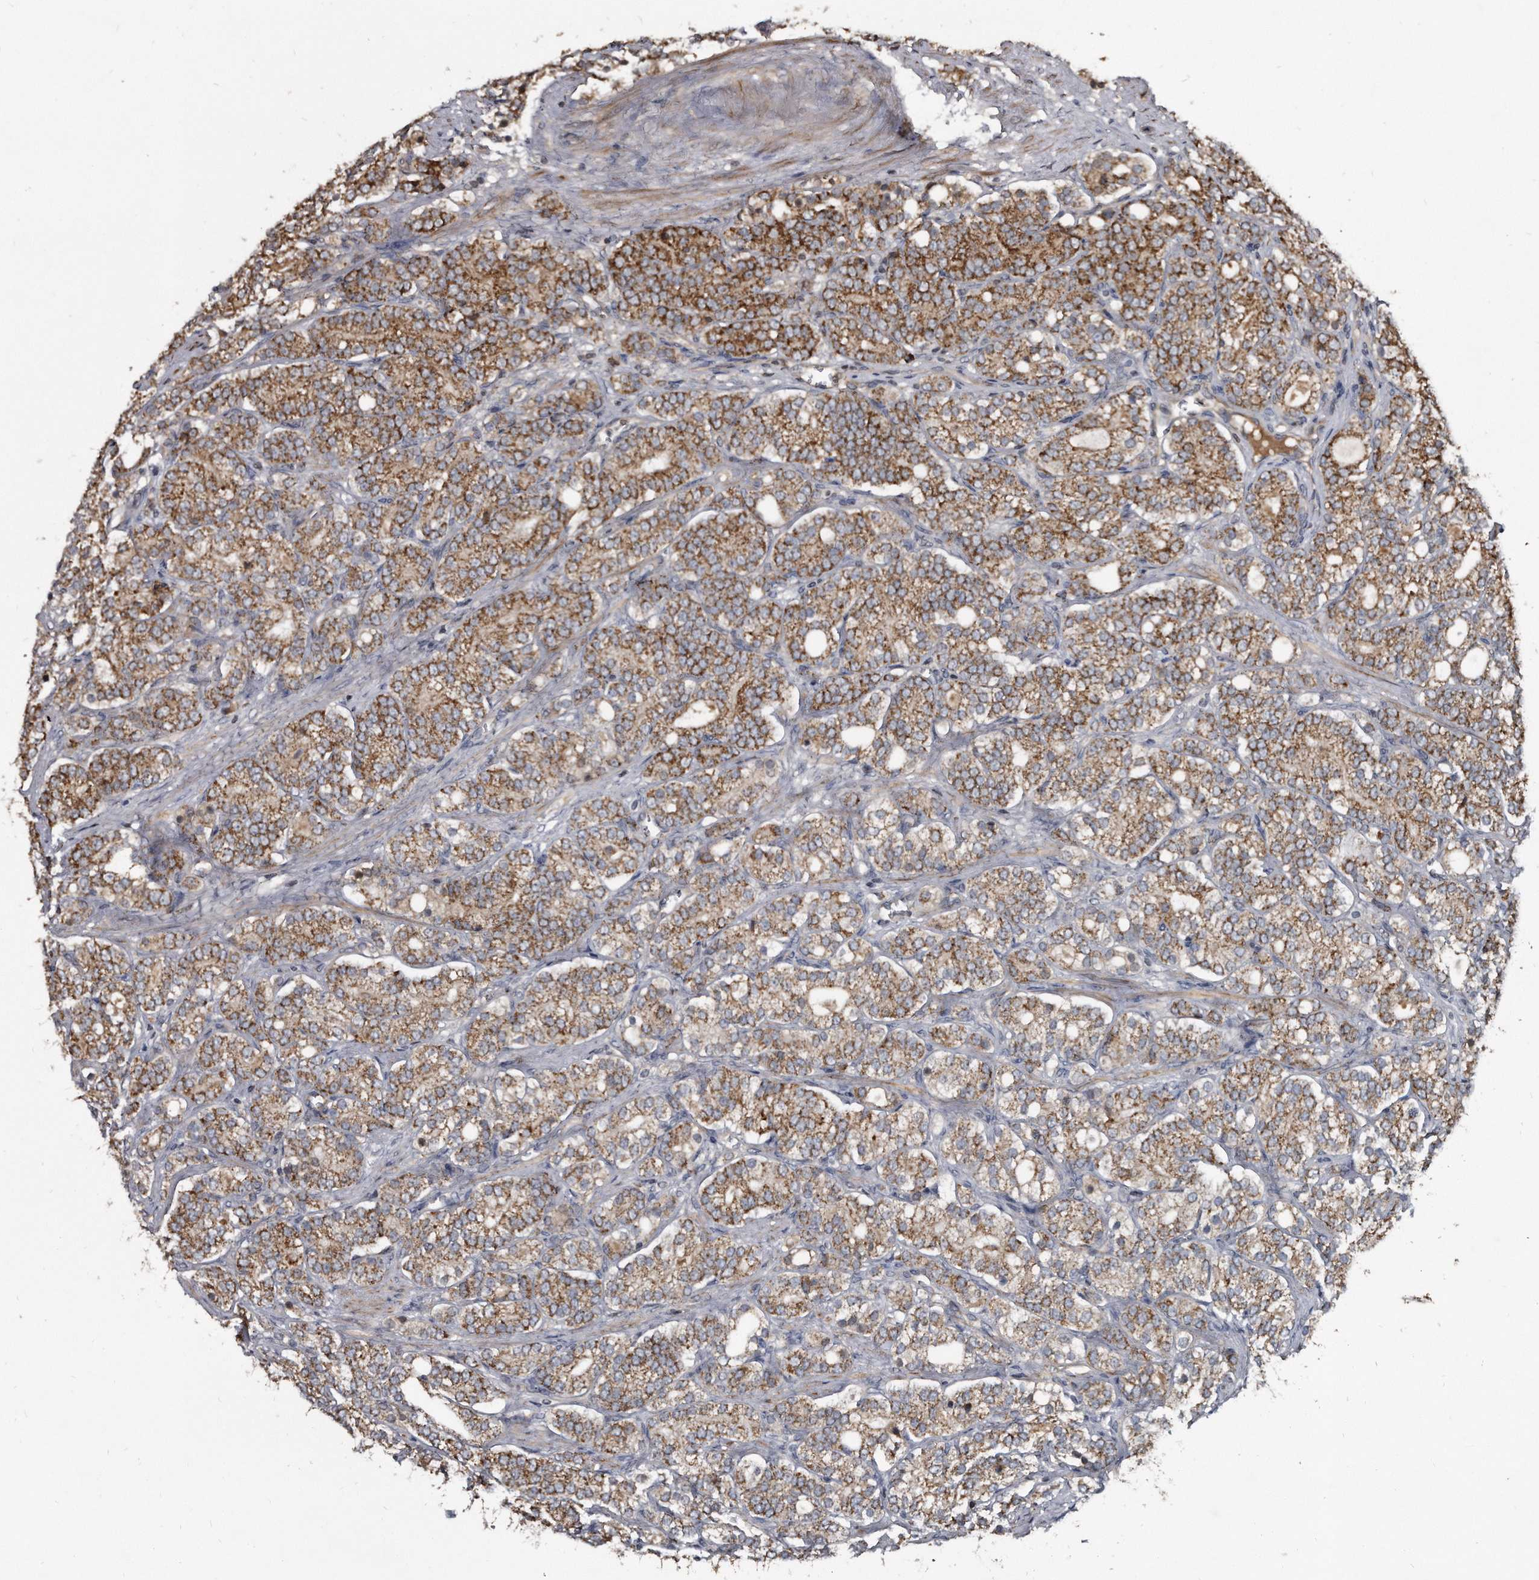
{"staining": {"intensity": "strong", "quantity": ">75%", "location": "cytoplasmic/membranous"}, "tissue": "prostate cancer", "cell_type": "Tumor cells", "image_type": "cancer", "snomed": [{"axis": "morphology", "description": "Adenocarcinoma, High grade"}, {"axis": "topography", "description": "Prostate"}], "caption": "This micrograph demonstrates immunohistochemistry staining of prostate adenocarcinoma (high-grade), with high strong cytoplasmic/membranous positivity in approximately >75% of tumor cells.", "gene": "FAM136A", "patient": {"sex": "male", "age": 57}}